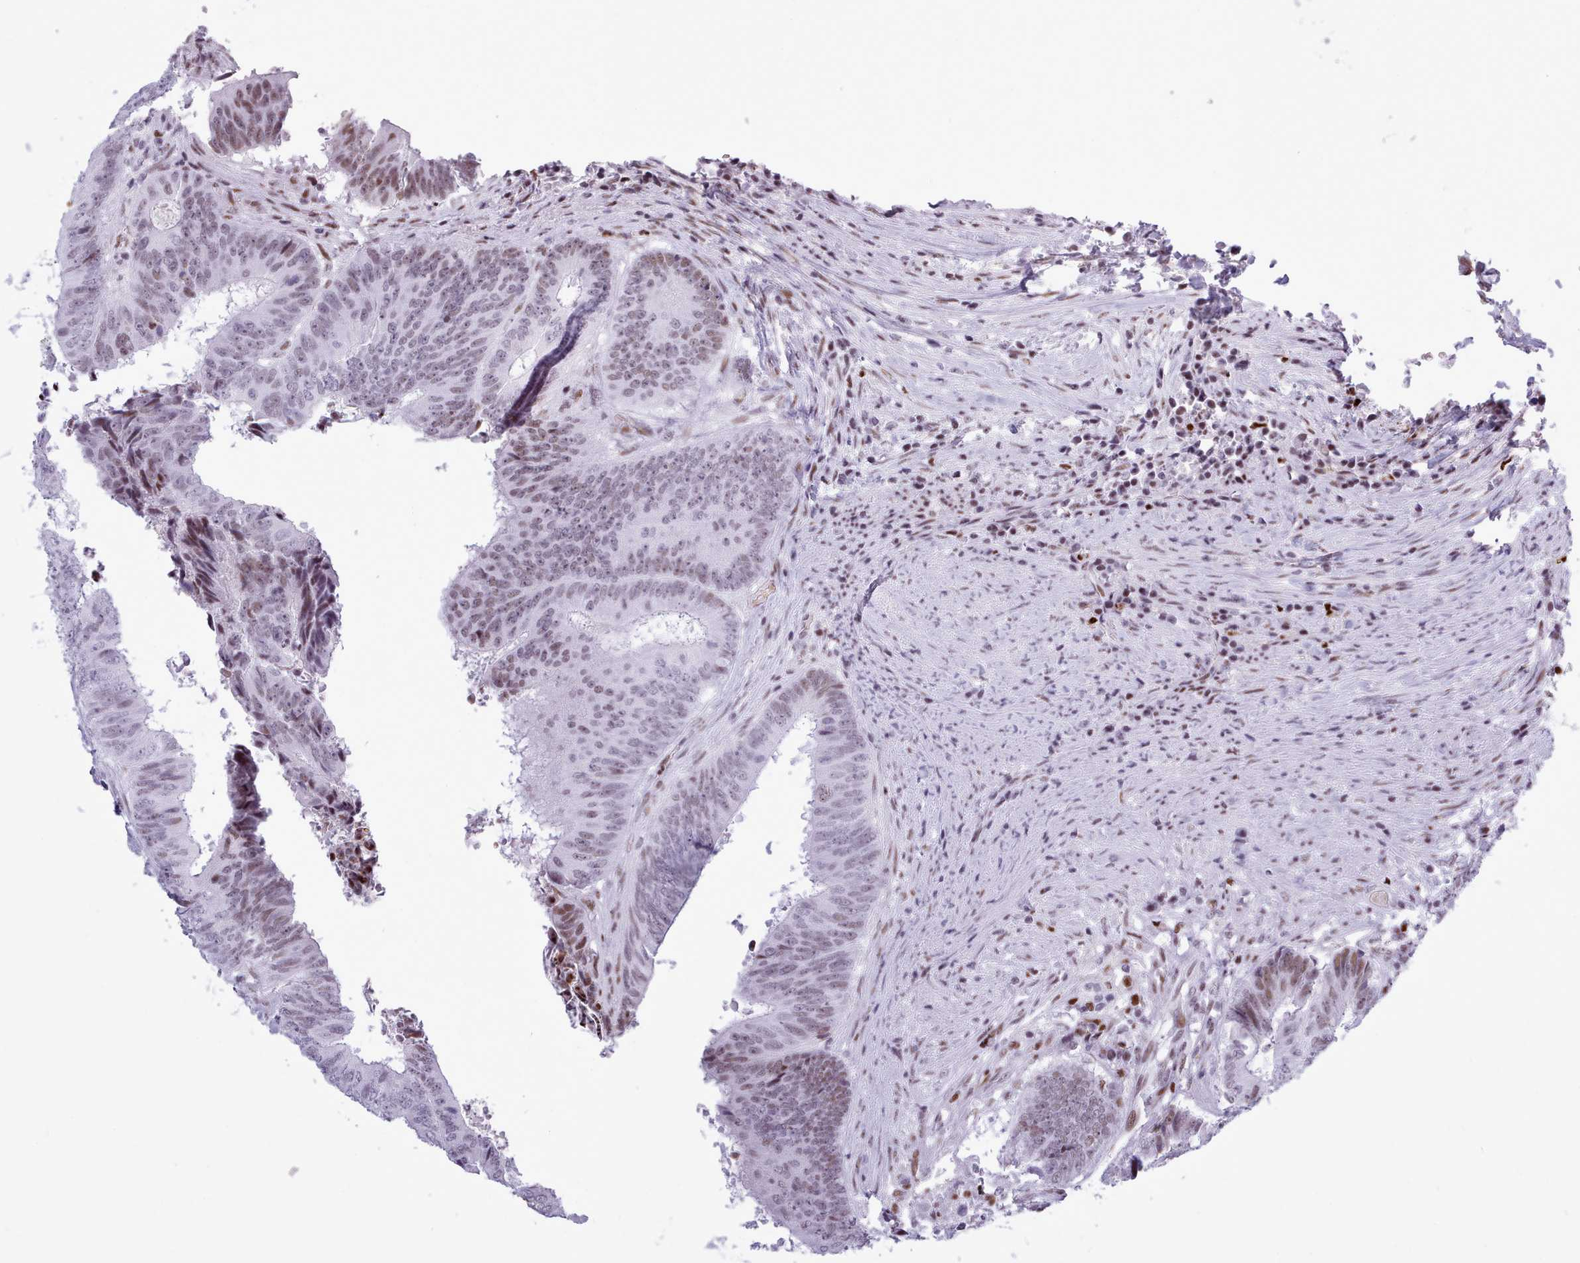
{"staining": {"intensity": "weak", "quantity": ">75%", "location": "nuclear"}, "tissue": "colorectal cancer", "cell_type": "Tumor cells", "image_type": "cancer", "snomed": [{"axis": "morphology", "description": "Adenocarcinoma, NOS"}, {"axis": "topography", "description": "Rectum"}], "caption": "Protein analysis of colorectal cancer (adenocarcinoma) tissue demonstrates weak nuclear positivity in about >75% of tumor cells.", "gene": "SRSF4", "patient": {"sex": "male", "age": 72}}